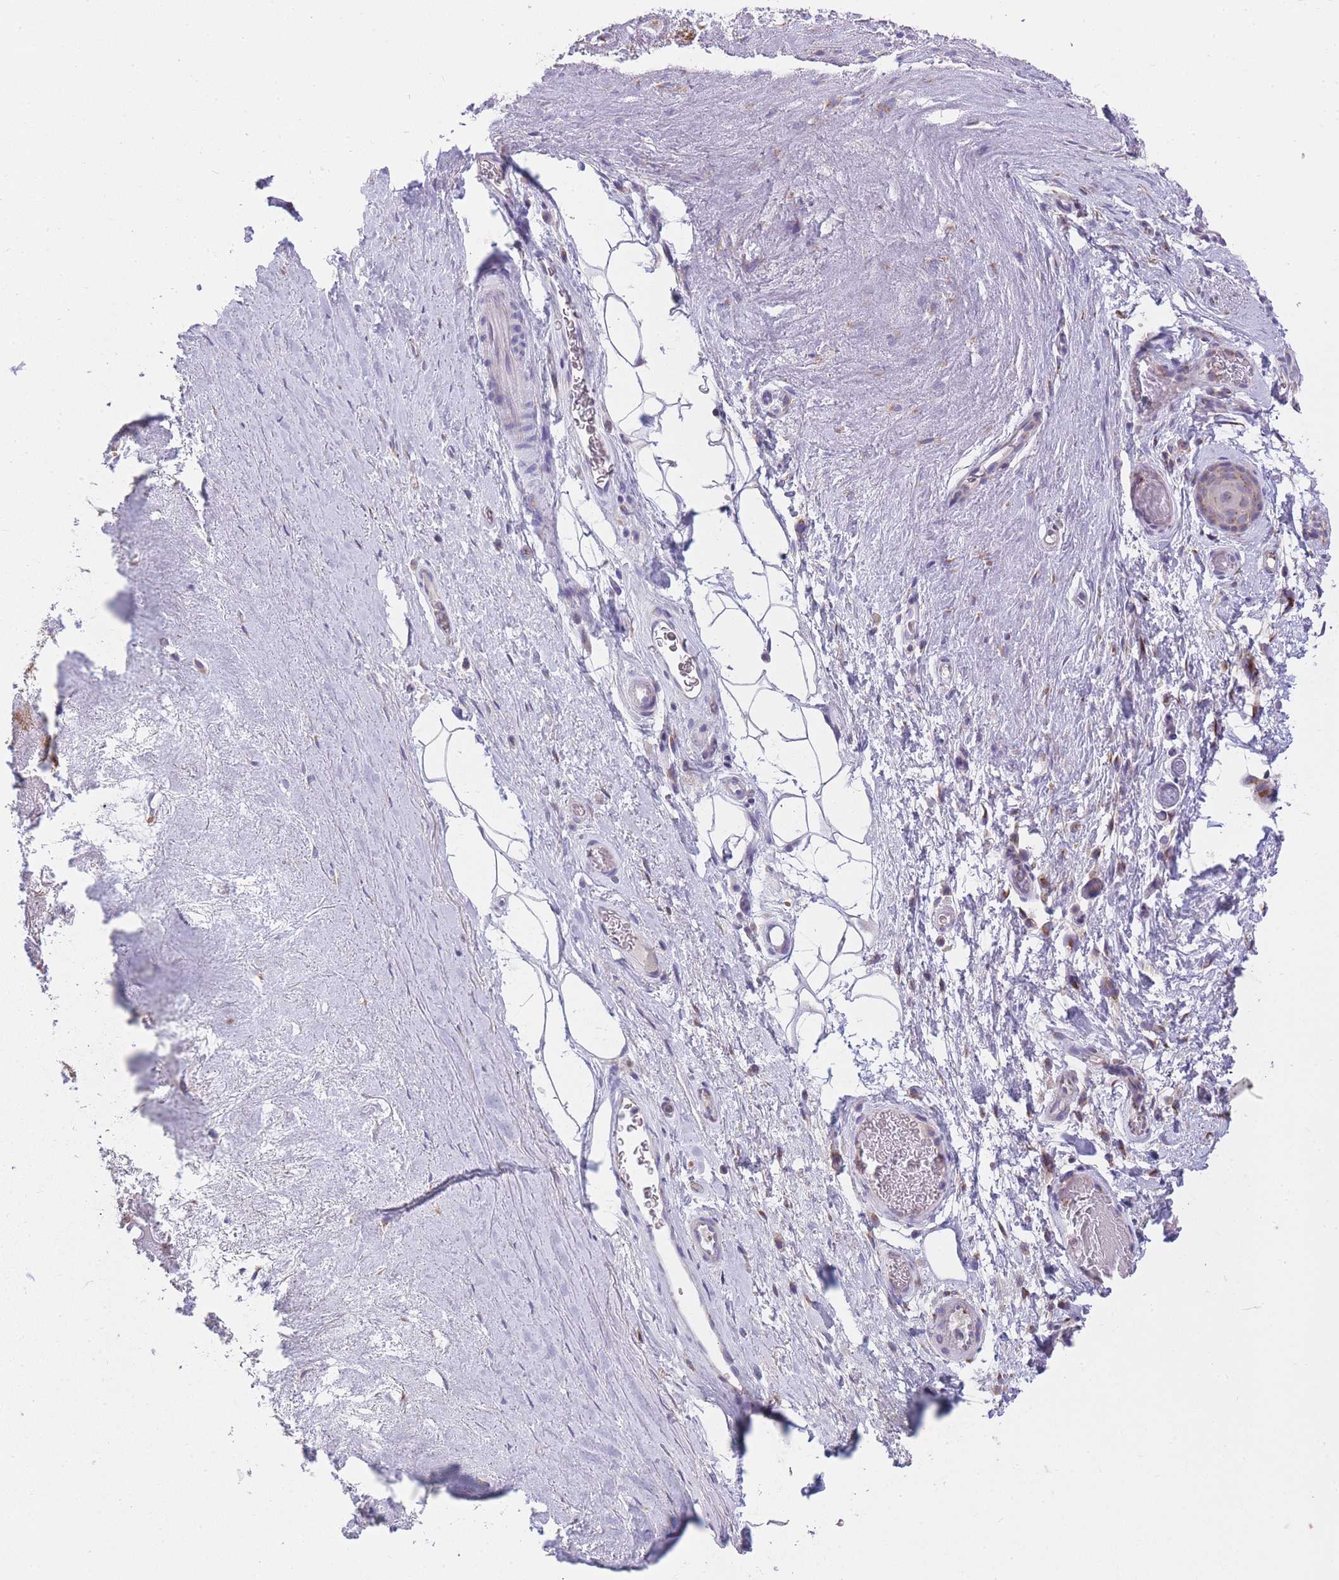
{"staining": {"intensity": "negative", "quantity": "none", "location": "none"}, "tissue": "adipose tissue", "cell_type": "Adipocytes", "image_type": "normal", "snomed": [{"axis": "morphology", "description": "Normal tissue, NOS"}, {"axis": "topography", "description": "Cartilage tissue"}], "caption": "Protein analysis of benign adipose tissue shows no significant positivity in adipocytes.", "gene": "COPG1", "patient": {"sex": "male", "age": 81}}